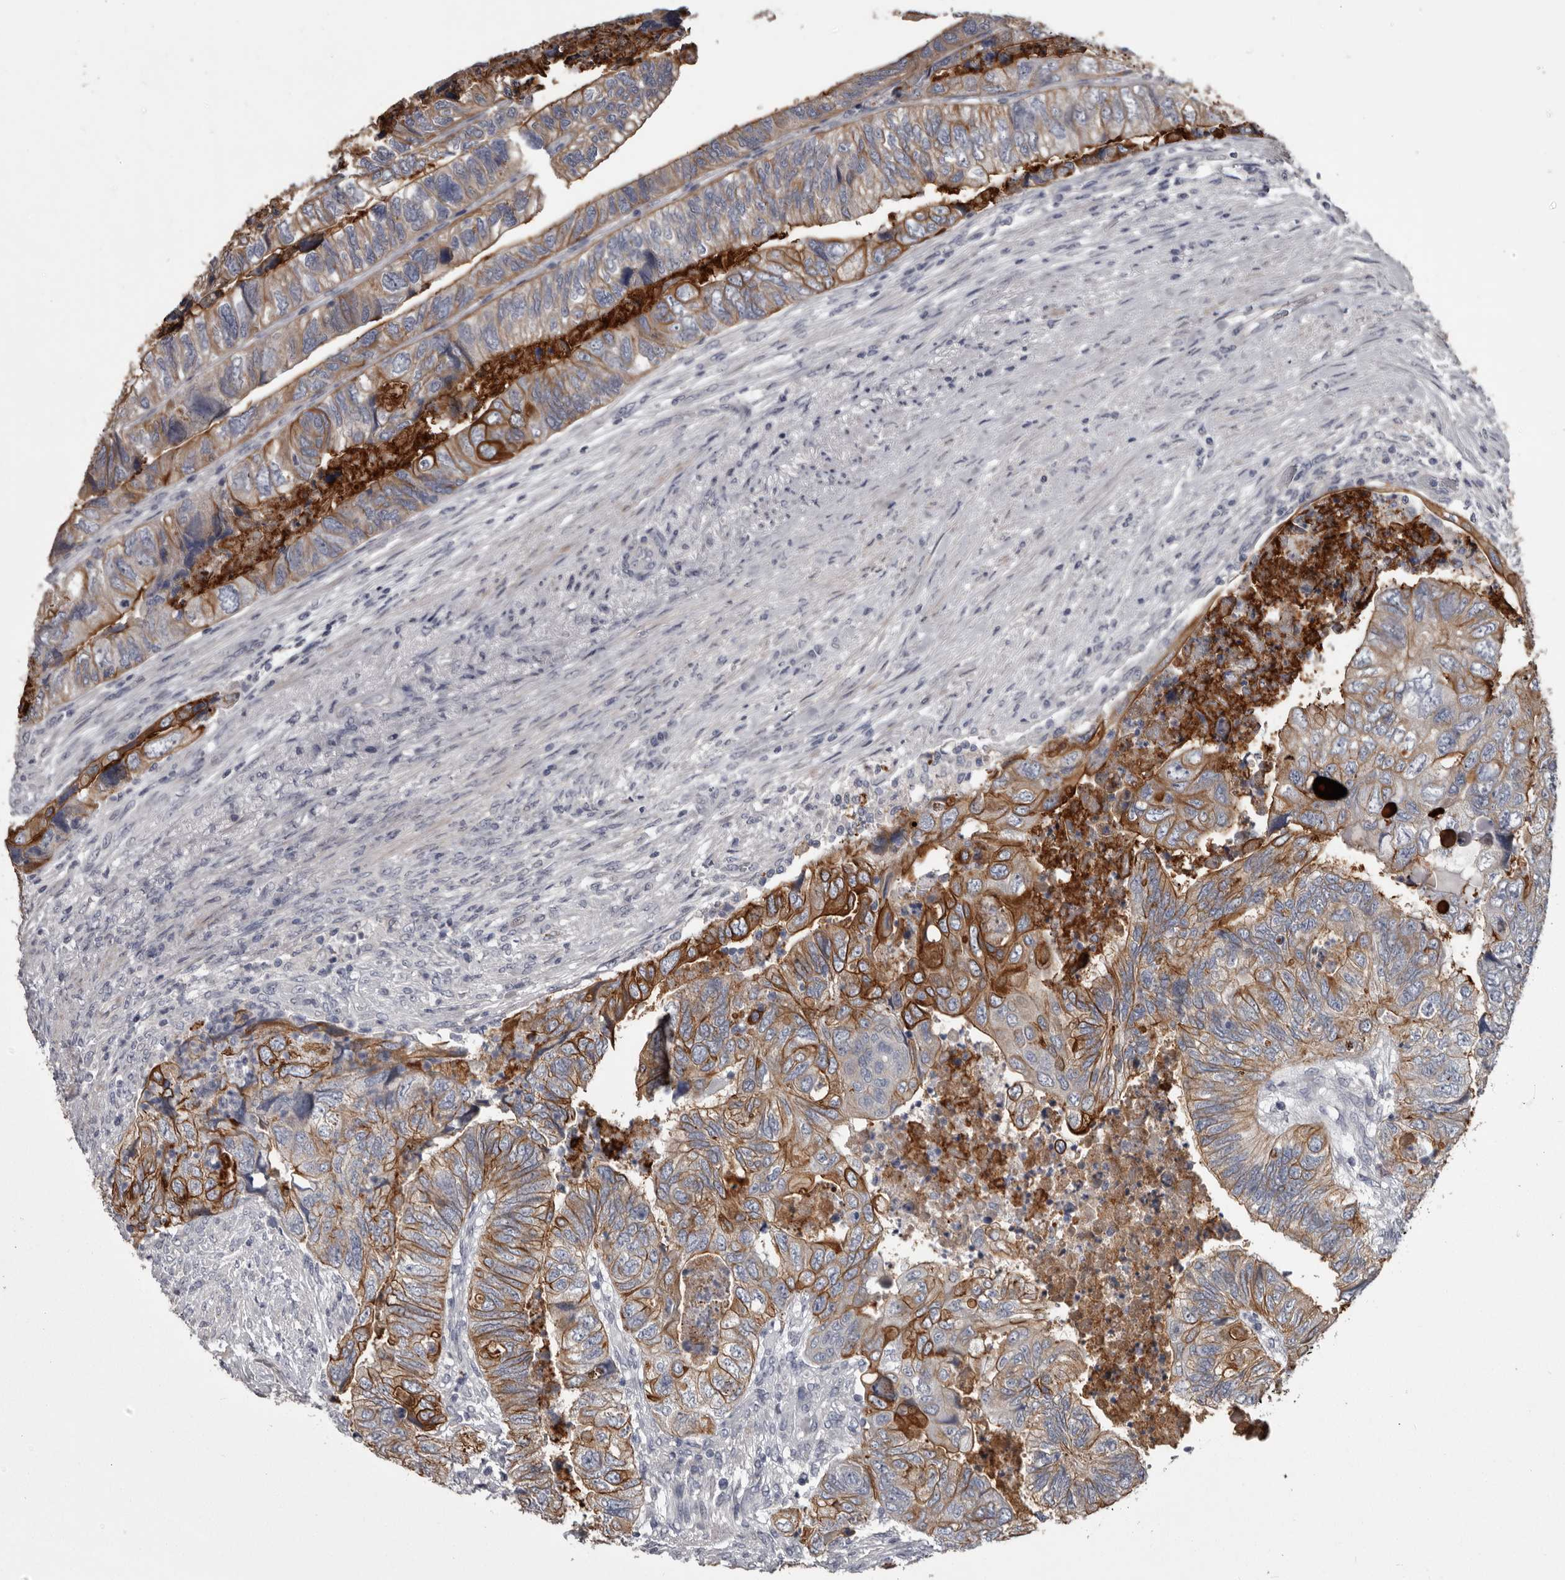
{"staining": {"intensity": "strong", "quantity": "25%-75%", "location": "cytoplasmic/membranous"}, "tissue": "colorectal cancer", "cell_type": "Tumor cells", "image_type": "cancer", "snomed": [{"axis": "morphology", "description": "Adenocarcinoma, NOS"}, {"axis": "topography", "description": "Rectum"}], "caption": "Immunohistochemical staining of colorectal cancer demonstrates strong cytoplasmic/membranous protein positivity in about 25%-75% of tumor cells.", "gene": "LPAR6", "patient": {"sex": "male", "age": 63}}